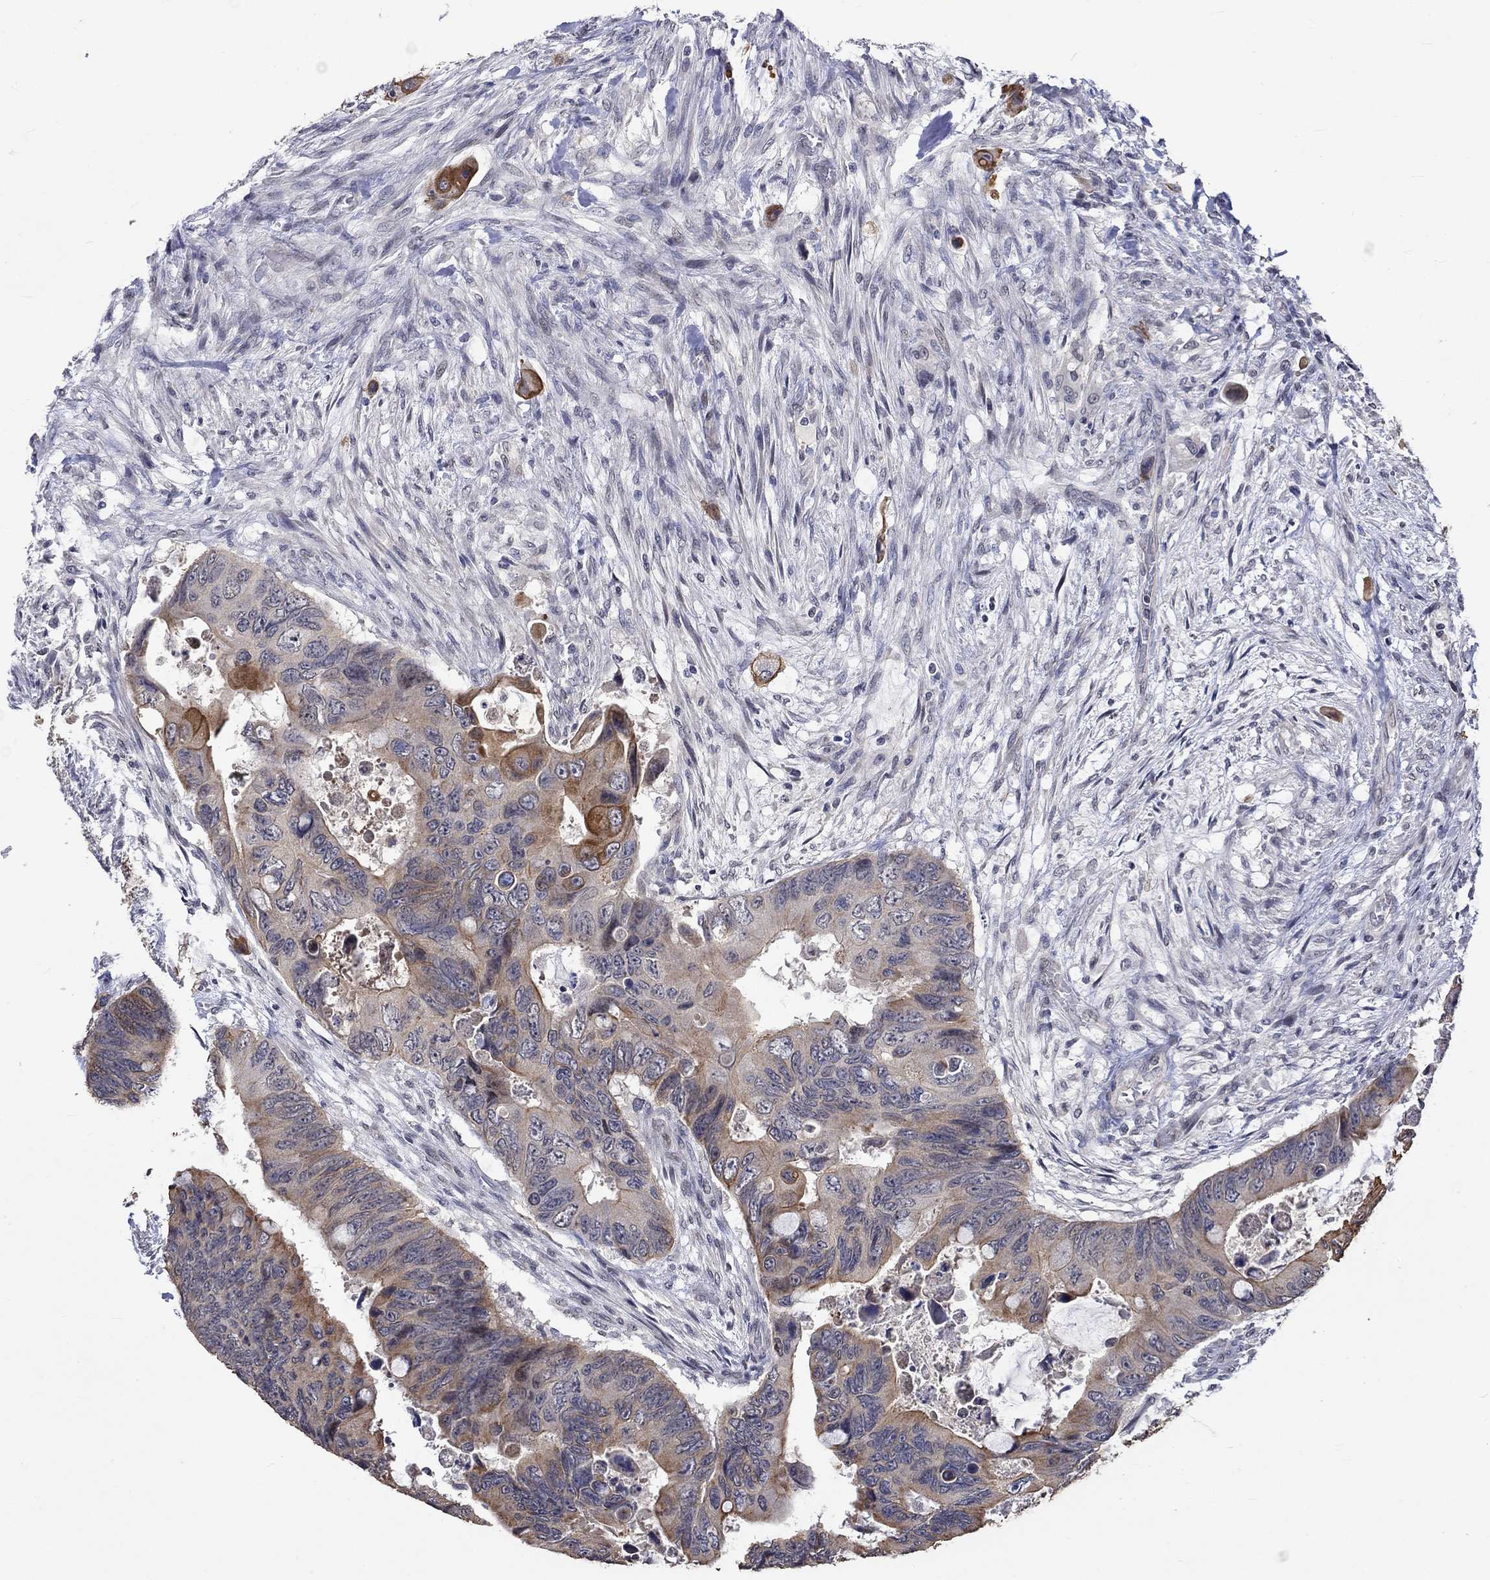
{"staining": {"intensity": "strong", "quantity": "<25%", "location": "cytoplasmic/membranous"}, "tissue": "colorectal cancer", "cell_type": "Tumor cells", "image_type": "cancer", "snomed": [{"axis": "morphology", "description": "Adenocarcinoma, NOS"}, {"axis": "topography", "description": "Rectum"}], "caption": "Immunohistochemistry (DAB (3,3'-diaminobenzidine)) staining of human colorectal cancer (adenocarcinoma) shows strong cytoplasmic/membranous protein staining in about <25% of tumor cells.", "gene": "DDX3Y", "patient": {"sex": "male", "age": 63}}